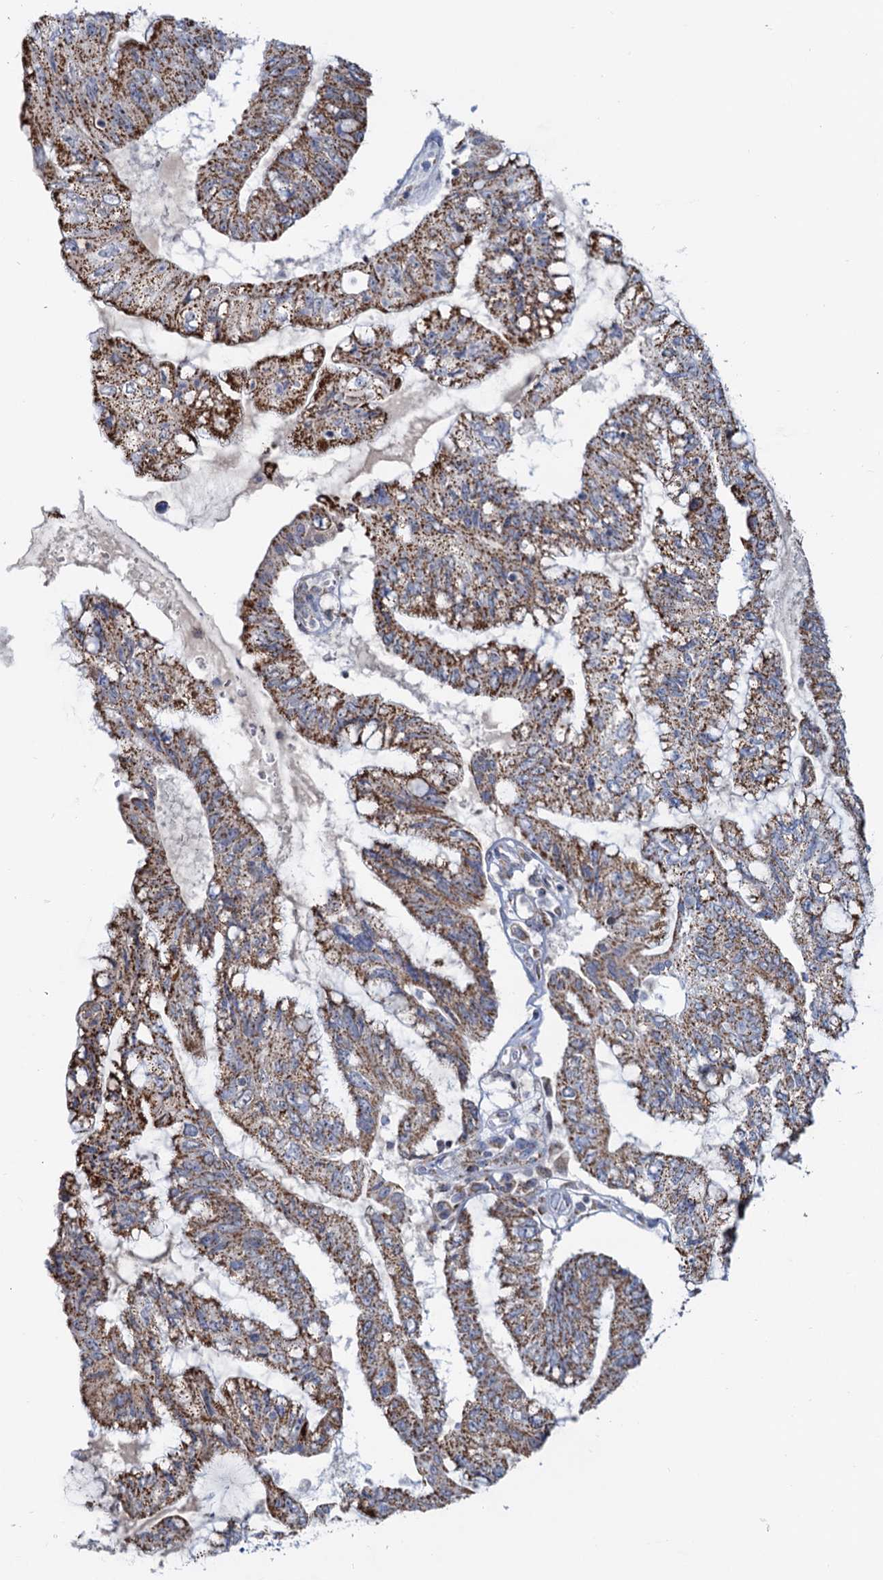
{"staining": {"intensity": "moderate", "quantity": ">75%", "location": "cytoplasmic/membranous"}, "tissue": "pancreatic cancer", "cell_type": "Tumor cells", "image_type": "cancer", "snomed": [{"axis": "morphology", "description": "Adenocarcinoma, NOS"}, {"axis": "topography", "description": "Pancreas"}], "caption": "IHC (DAB (3,3'-diaminobenzidine)) staining of pancreatic cancer (adenocarcinoma) displays moderate cytoplasmic/membranous protein staining in approximately >75% of tumor cells.", "gene": "C2CD3", "patient": {"sex": "female", "age": 73}}